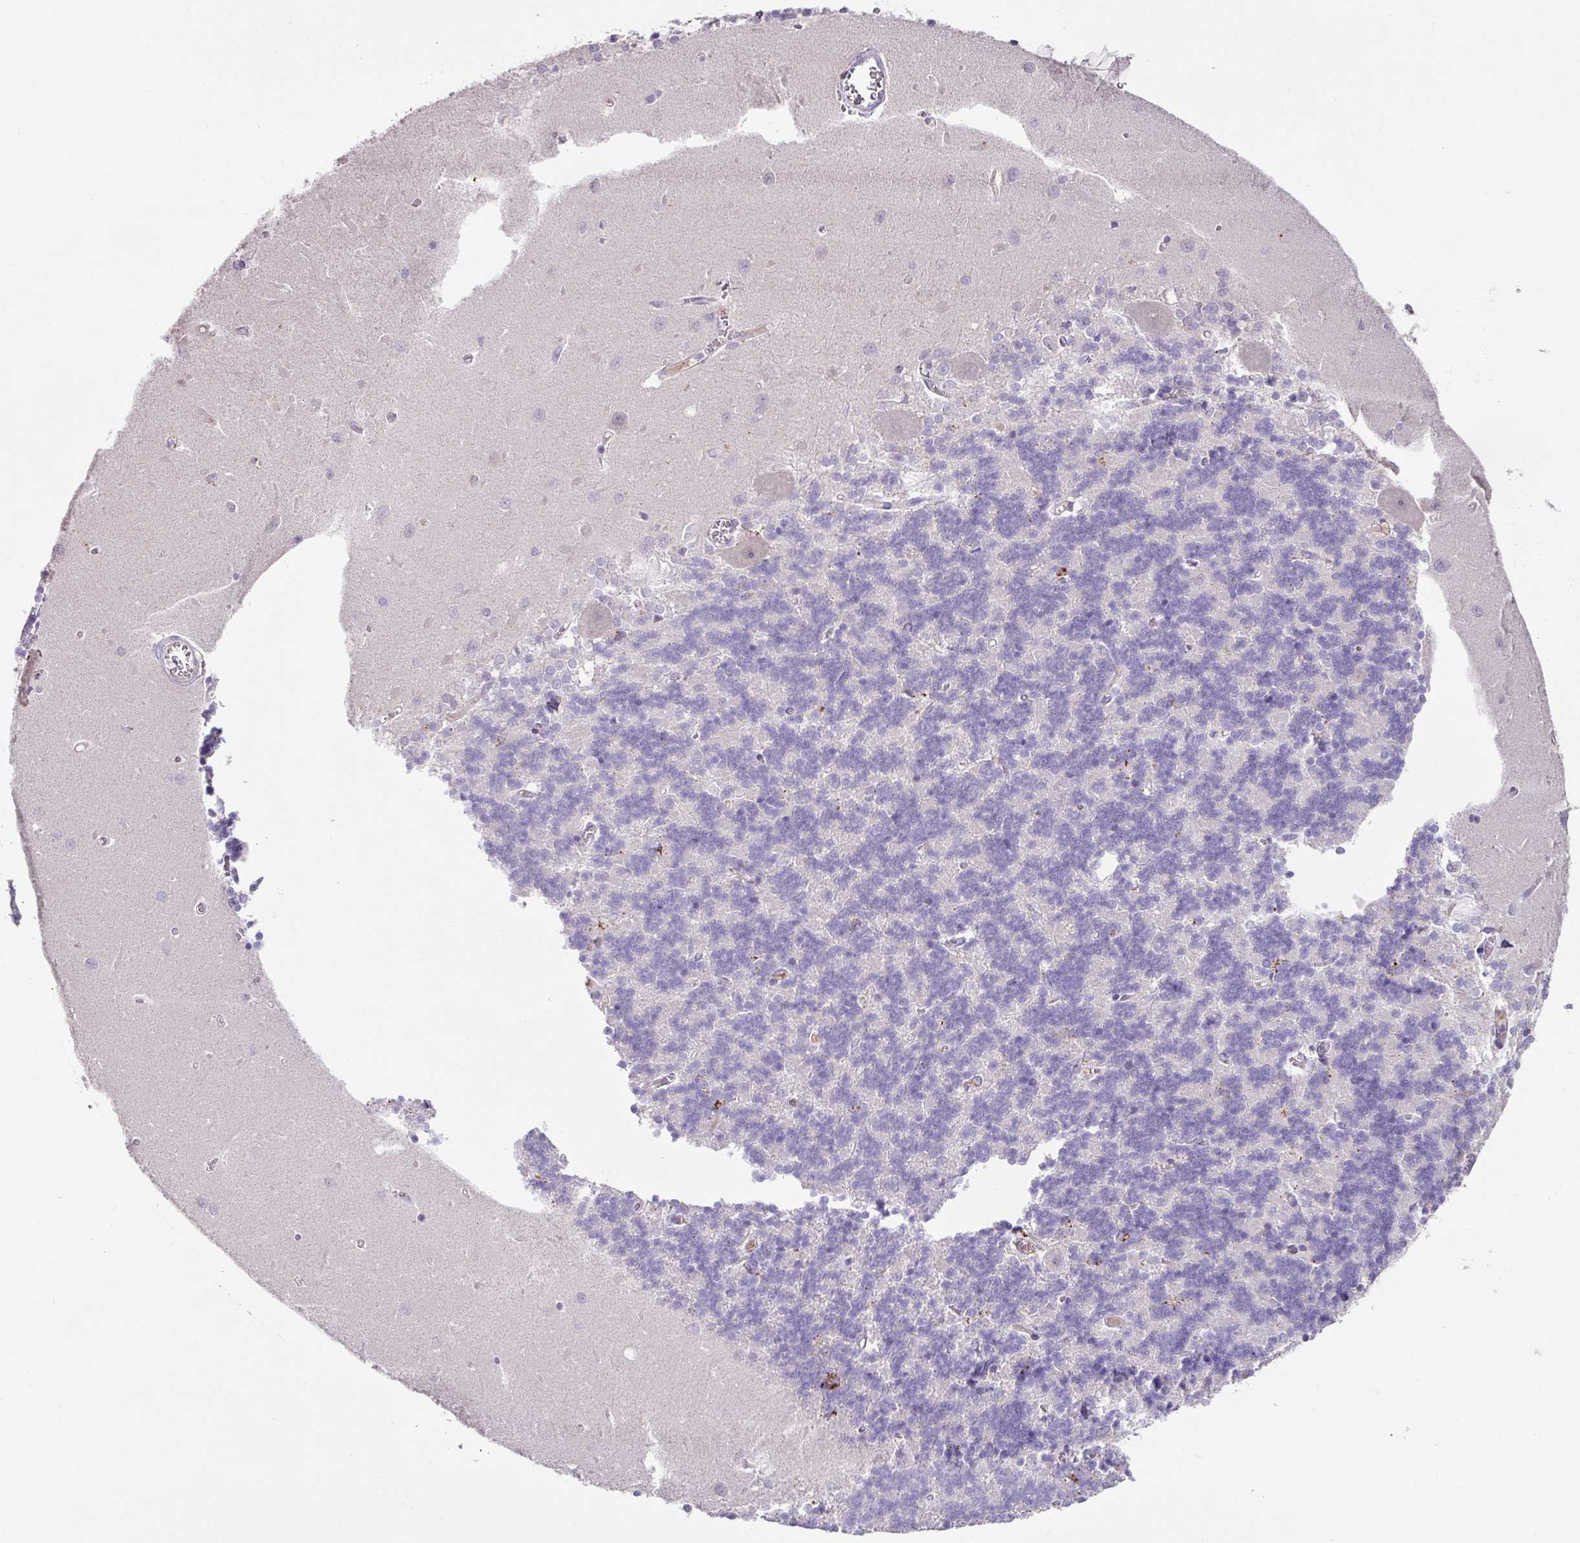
{"staining": {"intensity": "negative", "quantity": "none", "location": "none"}, "tissue": "cerebellum", "cell_type": "Cells in granular layer", "image_type": "normal", "snomed": [{"axis": "morphology", "description": "Normal tissue, NOS"}, {"axis": "topography", "description": "Cerebellum"}], "caption": "IHC micrograph of normal human cerebellum stained for a protein (brown), which exhibits no positivity in cells in granular layer. The staining was performed using DAB to visualize the protein expression in brown, while the nuclei were stained in blue with hematoxylin (Magnification: 20x).", "gene": "PLEKHH3", "patient": {"sex": "male", "age": 37}}